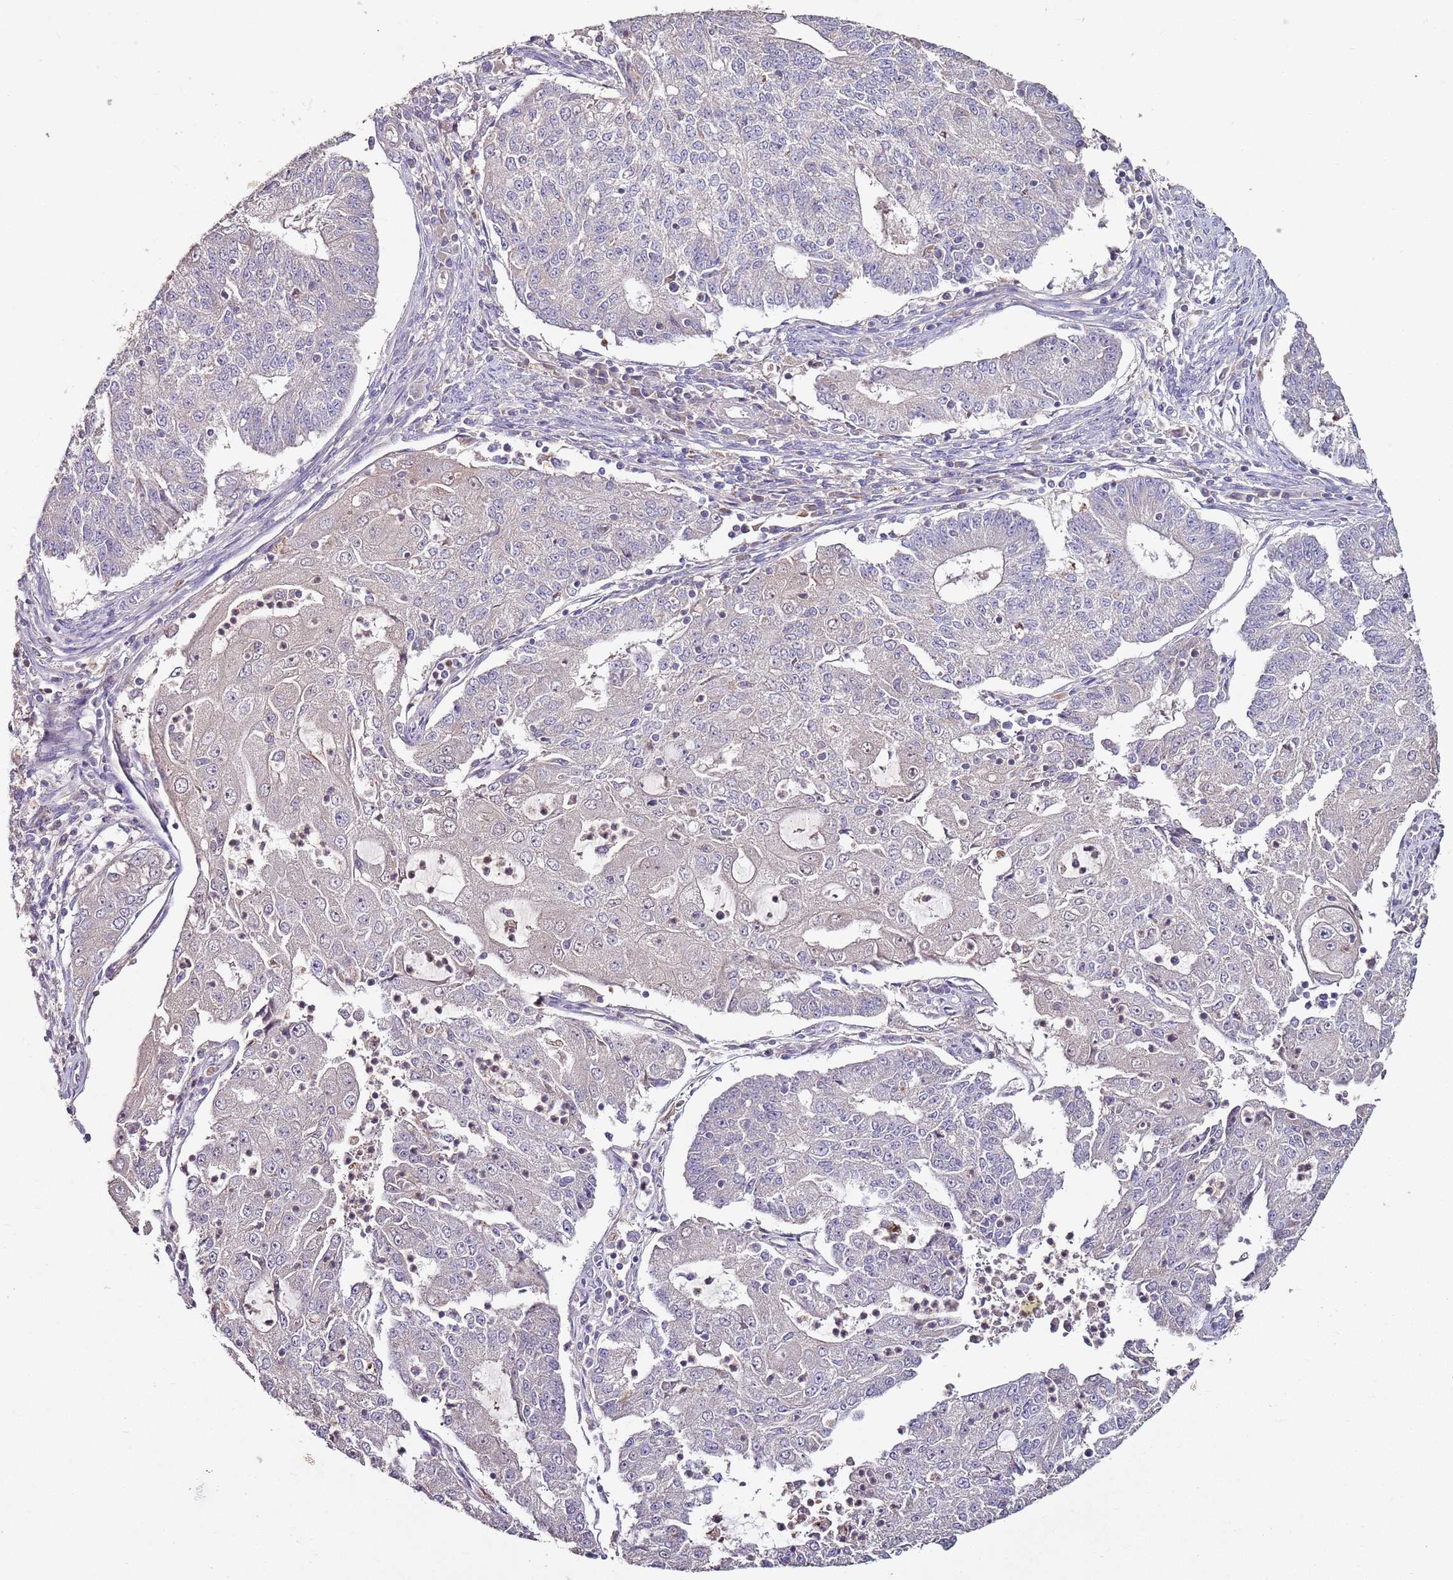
{"staining": {"intensity": "negative", "quantity": "none", "location": "none"}, "tissue": "endometrial cancer", "cell_type": "Tumor cells", "image_type": "cancer", "snomed": [{"axis": "morphology", "description": "Adenocarcinoma, NOS"}, {"axis": "topography", "description": "Endometrium"}], "caption": "Tumor cells show no significant expression in adenocarcinoma (endometrial). The staining was performed using DAB (3,3'-diaminobenzidine) to visualize the protein expression in brown, while the nuclei were stained in blue with hematoxylin (Magnification: 20x).", "gene": "NRDE2", "patient": {"sex": "female", "age": 56}}